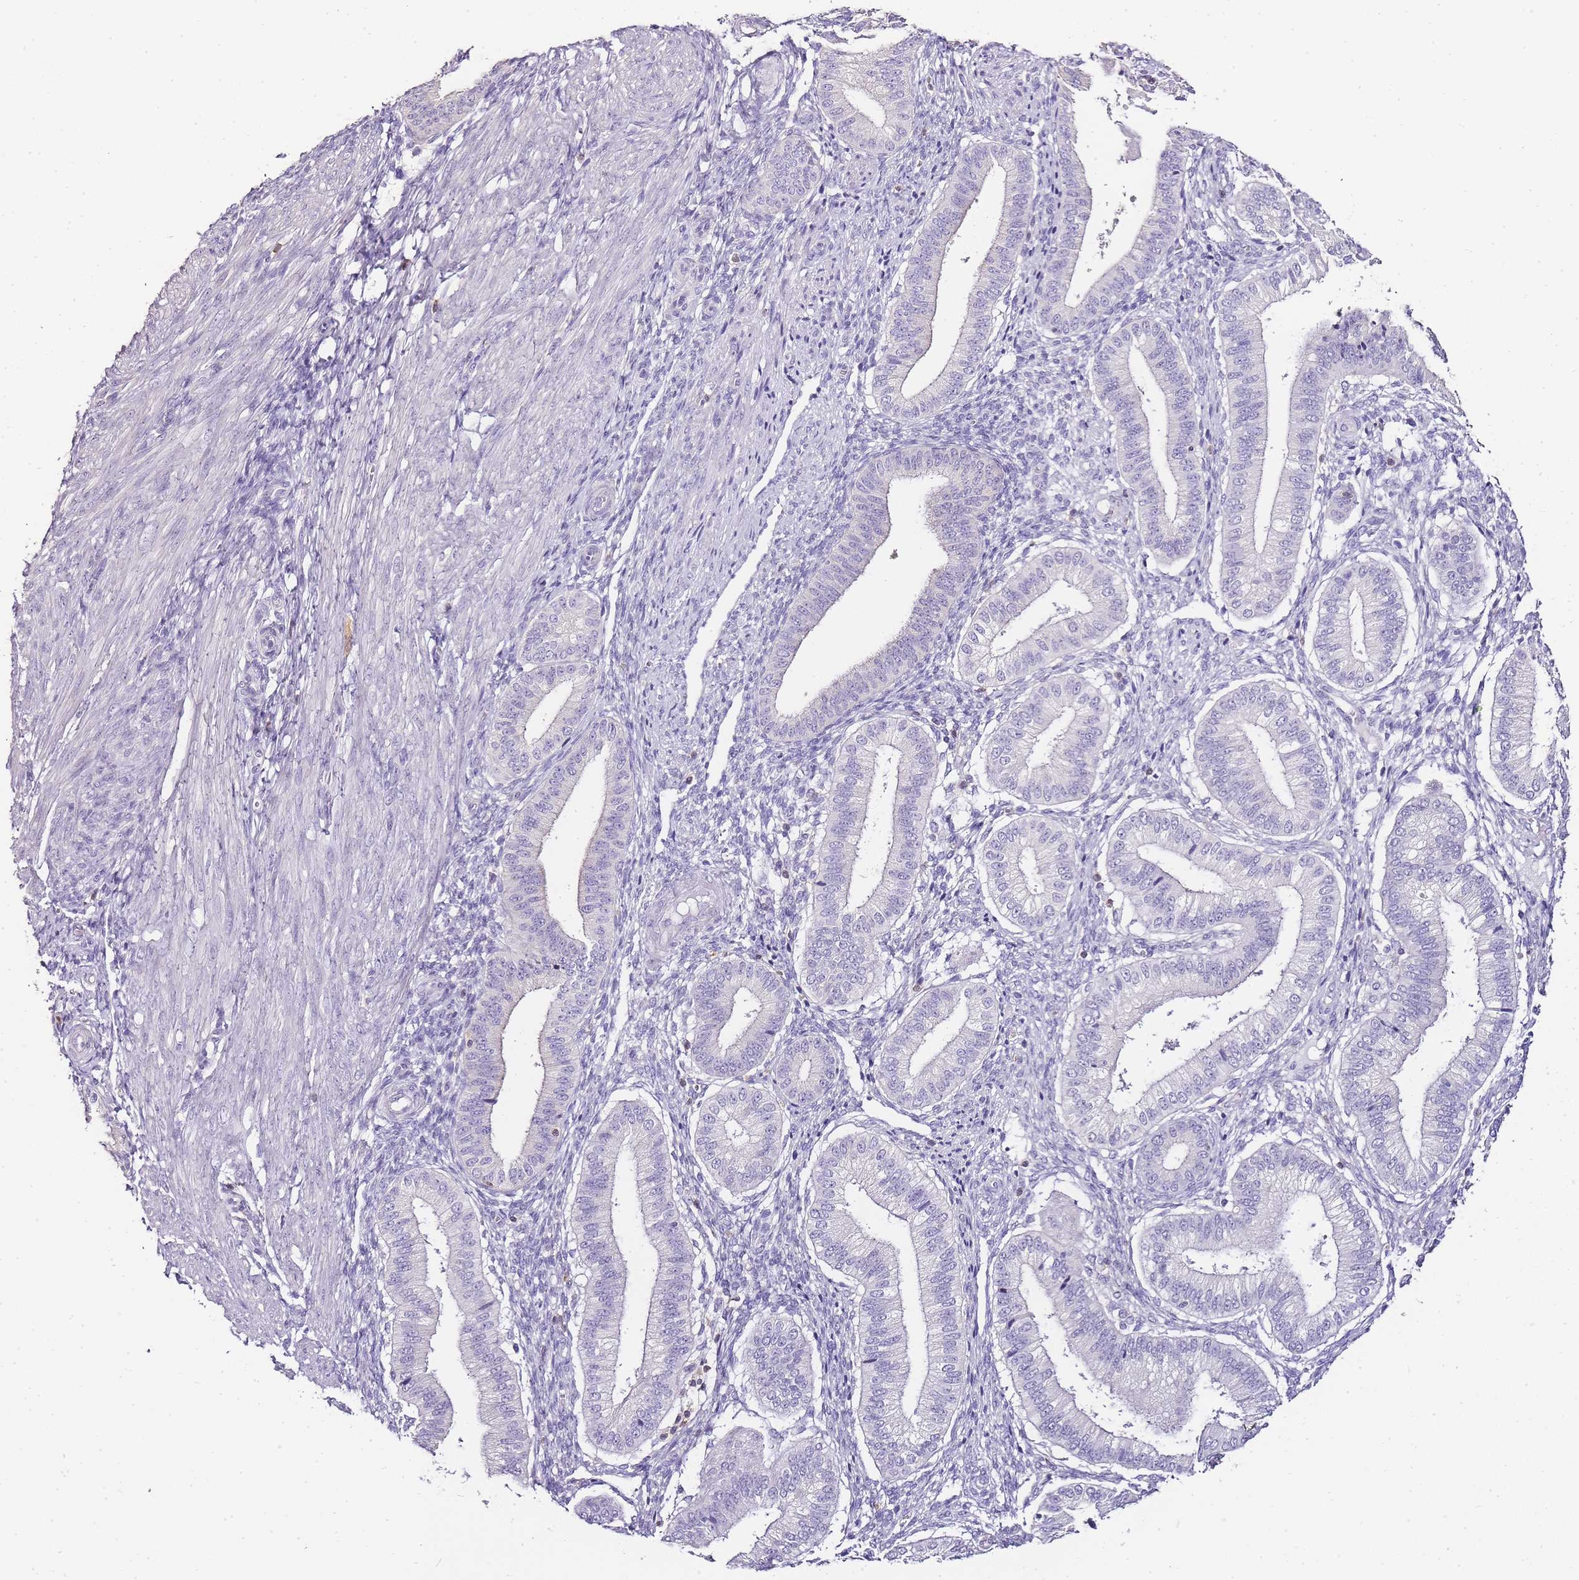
{"staining": {"intensity": "negative", "quantity": "none", "location": "none"}, "tissue": "endometrium", "cell_type": "Cells in endometrial stroma", "image_type": "normal", "snomed": [{"axis": "morphology", "description": "Normal tissue, NOS"}, {"axis": "topography", "description": "Endometrium"}], "caption": "High power microscopy micrograph of an immunohistochemistry (IHC) histopathology image of normal endometrium, revealing no significant expression in cells in endometrial stroma.", "gene": "ZBP1", "patient": {"sex": "female", "age": 39}}